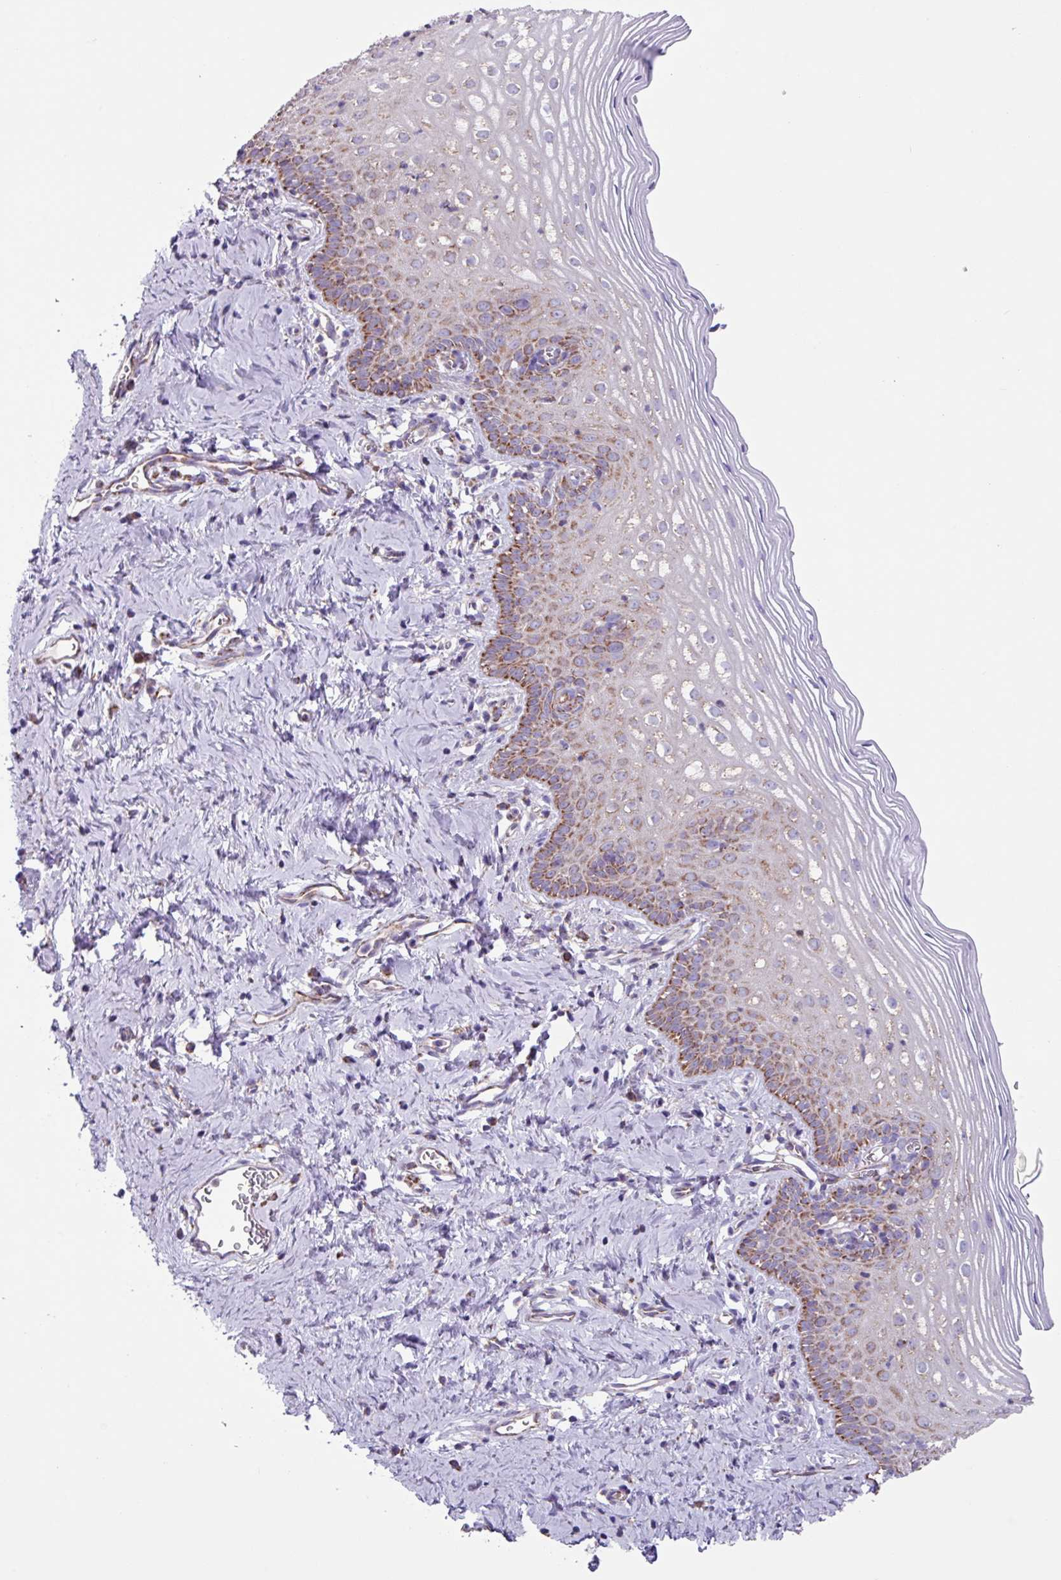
{"staining": {"intensity": "moderate", "quantity": "25%-75%", "location": "cytoplasmic/membranous"}, "tissue": "cervix", "cell_type": "Glandular cells", "image_type": "normal", "snomed": [{"axis": "morphology", "description": "Normal tissue, NOS"}, {"axis": "topography", "description": "Cervix"}], "caption": "Immunohistochemical staining of normal human cervix displays 25%-75% levels of moderate cytoplasmic/membranous protein expression in approximately 25%-75% of glandular cells. Nuclei are stained in blue.", "gene": "OTULIN", "patient": {"sex": "female", "age": 44}}